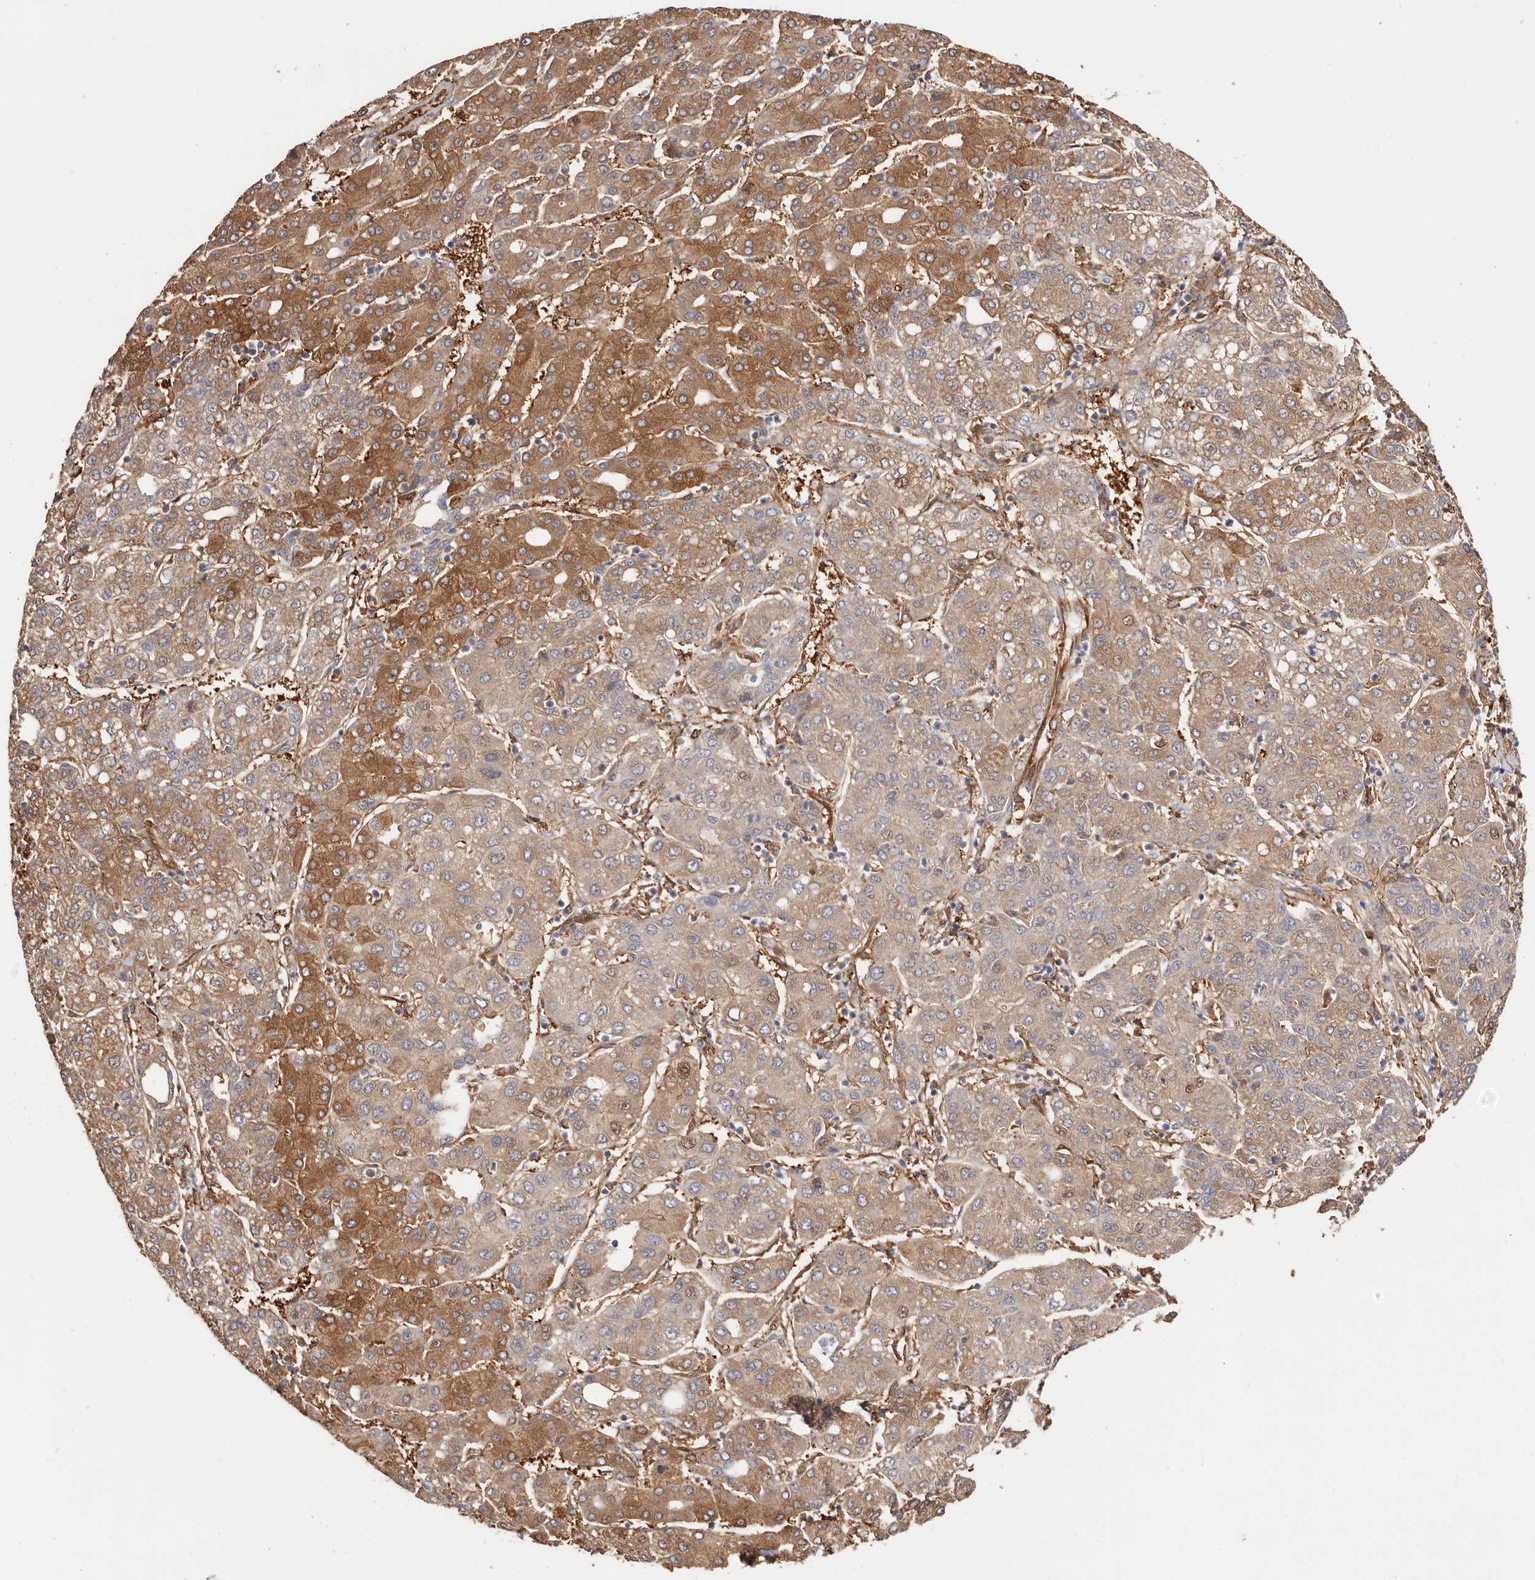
{"staining": {"intensity": "strong", "quantity": ">75%", "location": "cytoplasmic/membranous"}, "tissue": "liver cancer", "cell_type": "Tumor cells", "image_type": "cancer", "snomed": [{"axis": "morphology", "description": "Carcinoma, Hepatocellular, NOS"}, {"axis": "topography", "description": "Liver"}], "caption": "An image showing strong cytoplasmic/membranous positivity in approximately >75% of tumor cells in liver cancer, as visualized by brown immunohistochemical staining.", "gene": "LAP3", "patient": {"sex": "male", "age": 65}}